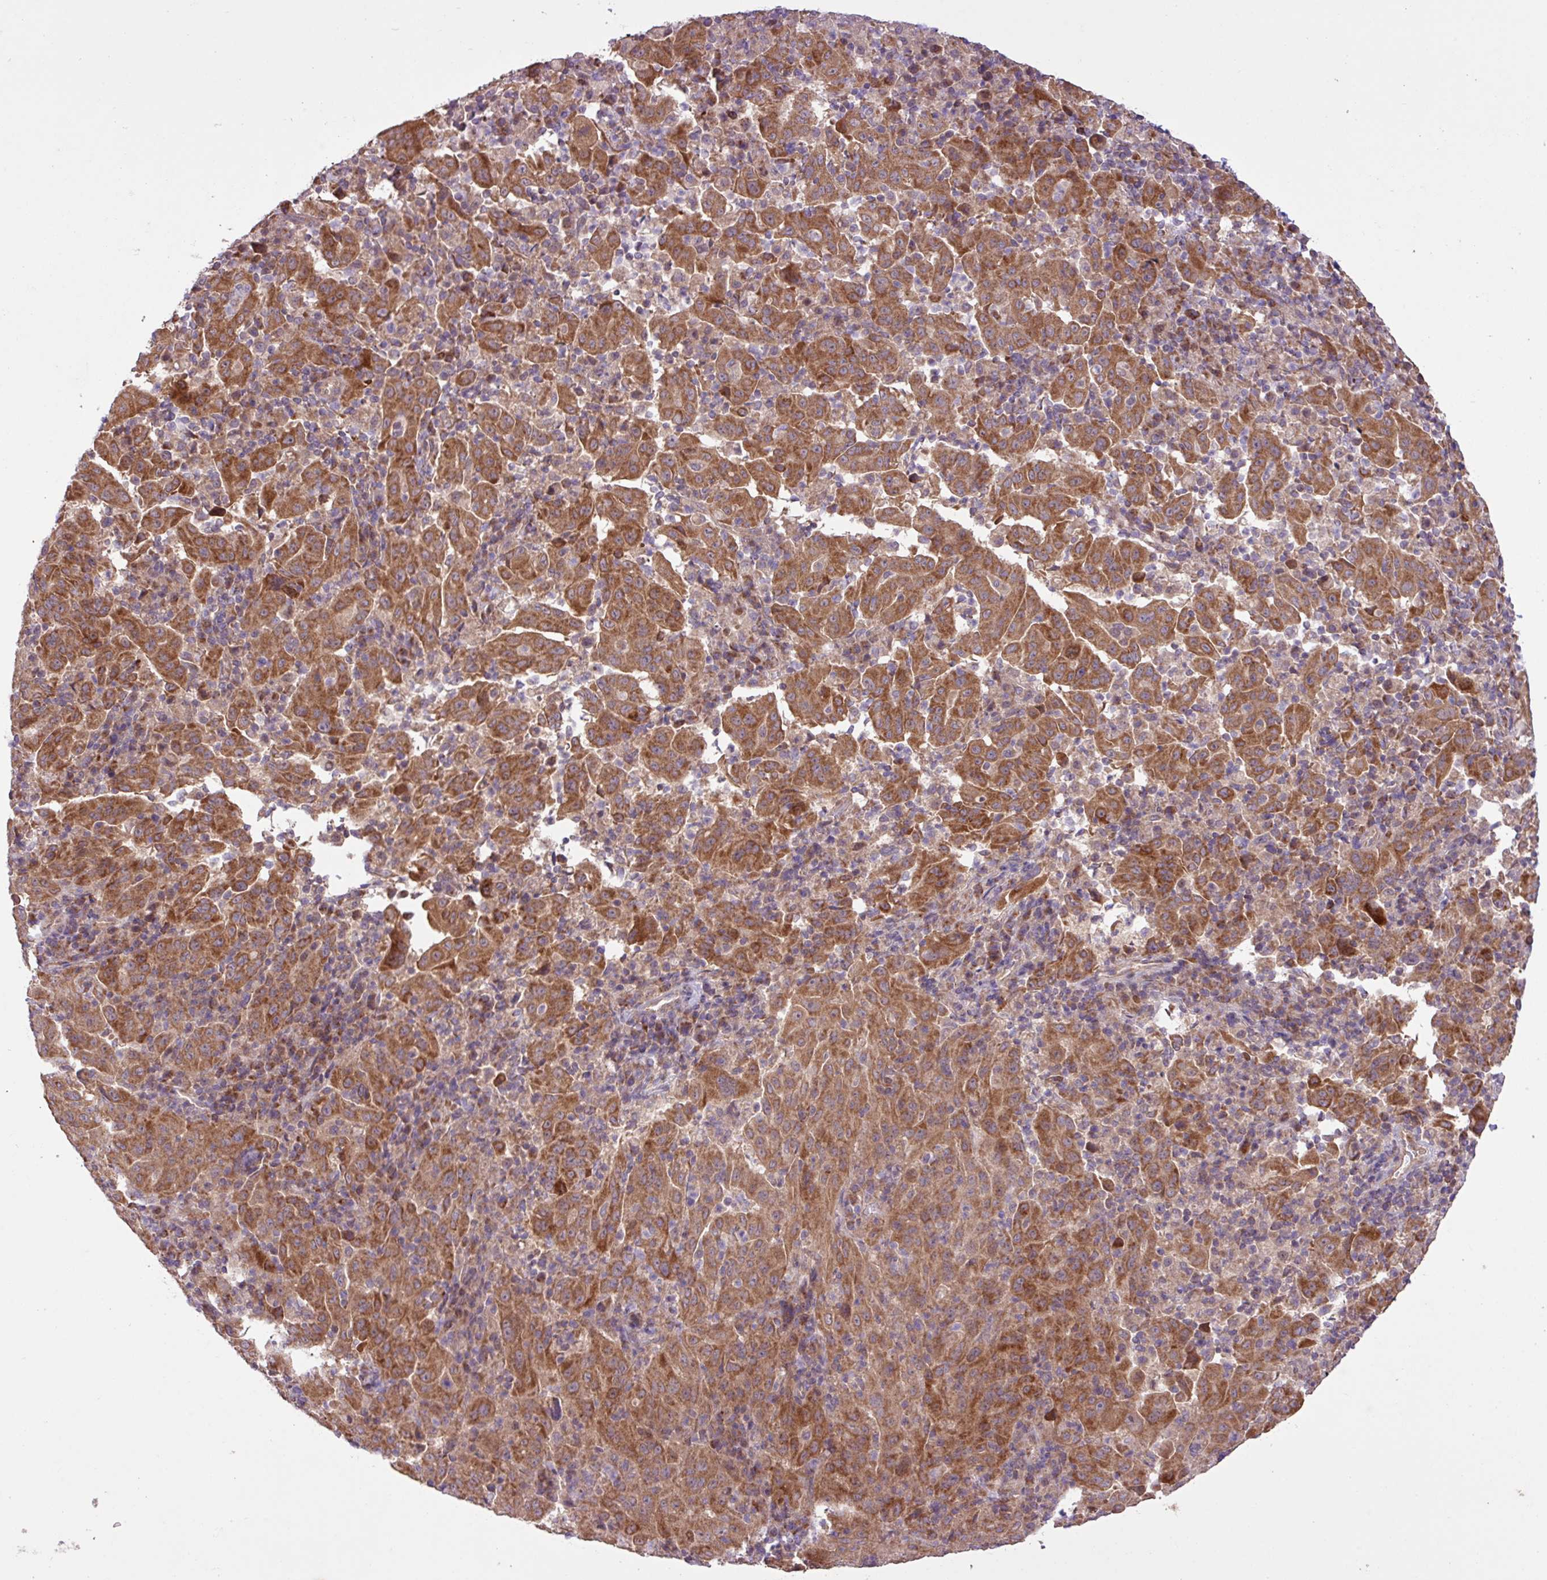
{"staining": {"intensity": "strong", "quantity": ">75%", "location": "cytoplasmic/membranous"}, "tissue": "pancreatic cancer", "cell_type": "Tumor cells", "image_type": "cancer", "snomed": [{"axis": "morphology", "description": "Adenocarcinoma, NOS"}, {"axis": "topography", "description": "Pancreas"}], "caption": "High-power microscopy captured an IHC image of adenocarcinoma (pancreatic), revealing strong cytoplasmic/membranous expression in approximately >75% of tumor cells.", "gene": "TIMM10B", "patient": {"sex": "male", "age": 63}}